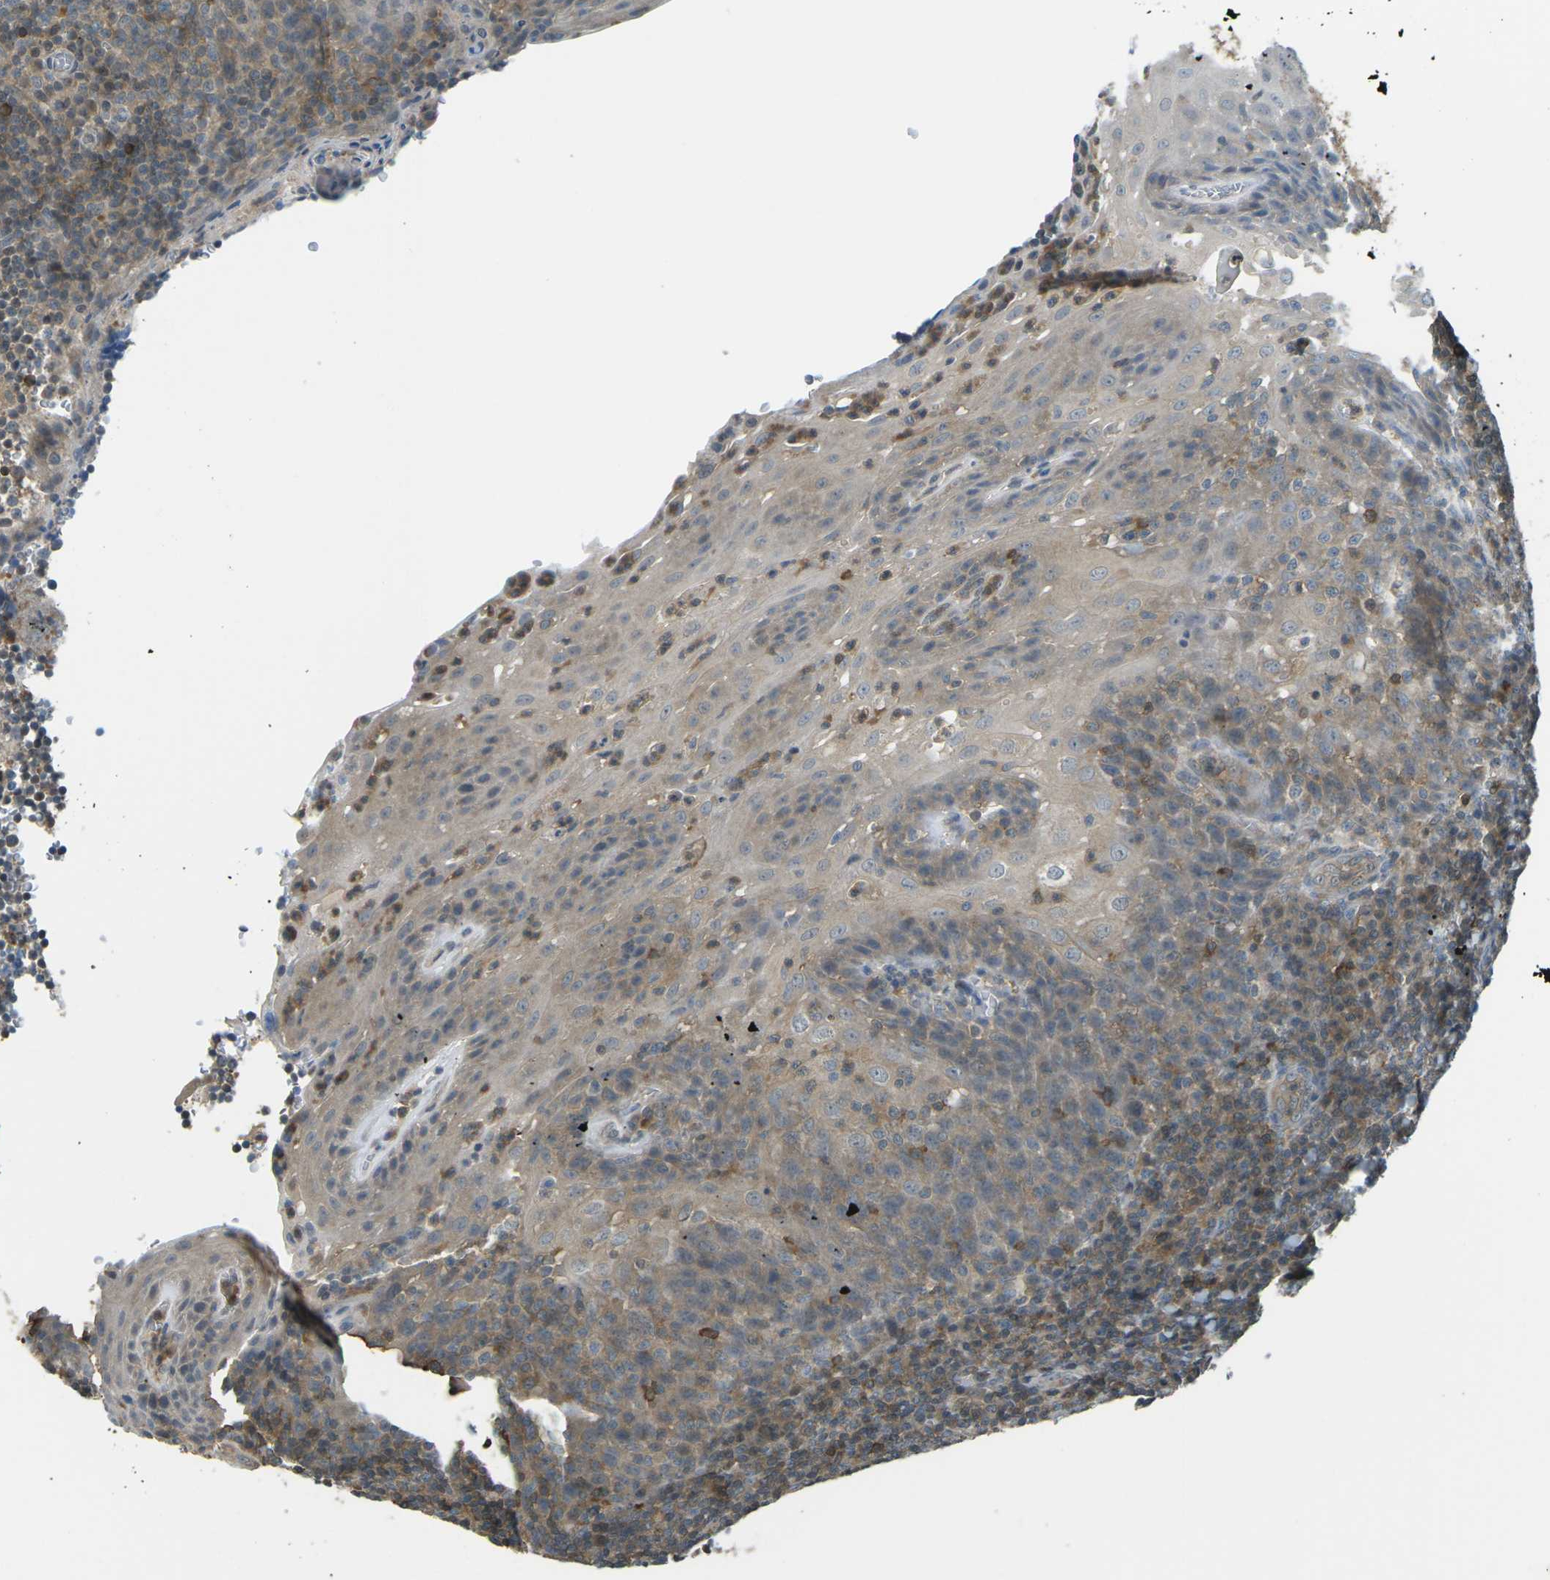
{"staining": {"intensity": "moderate", "quantity": ">75%", "location": "cytoplasmic/membranous"}, "tissue": "tonsil", "cell_type": "Germinal center cells", "image_type": "normal", "snomed": [{"axis": "morphology", "description": "Normal tissue, NOS"}, {"axis": "topography", "description": "Tonsil"}], "caption": "An IHC histopathology image of normal tissue is shown. Protein staining in brown shows moderate cytoplasmic/membranous positivity in tonsil within germinal center cells.", "gene": "PIEZO2", "patient": {"sex": "male", "age": 37}}